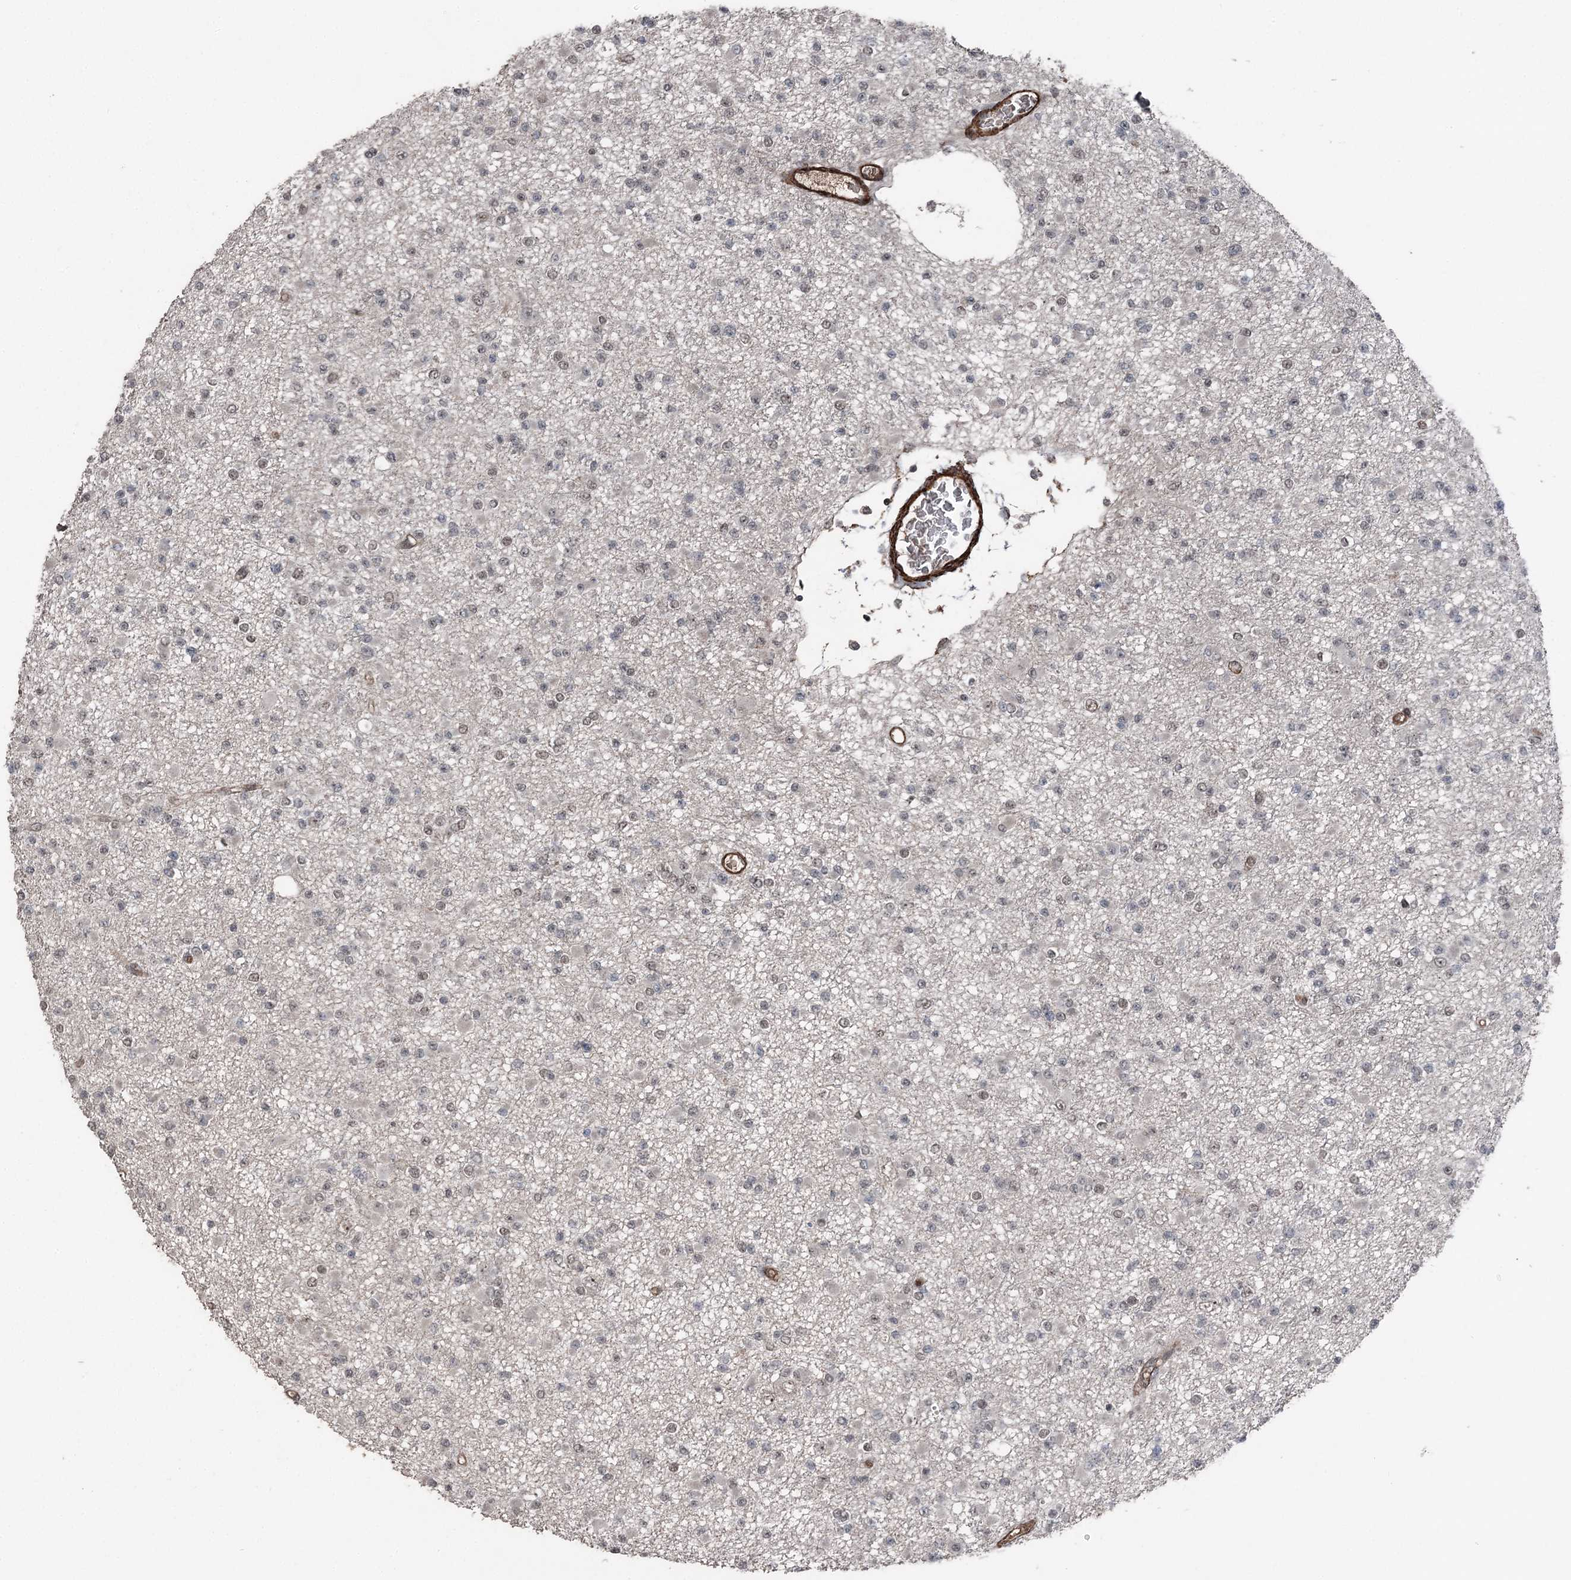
{"staining": {"intensity": "weak", "quantity": "<25%", "location": "nuclear"}, "tissue": "glioma", "cell_type": "Tumor cells", "image_type": "cancer", "snomed": [{"axis": "morphology", "description": "Glioma, malignant, Low grade"}, {"axis": "topography", "description": "Brain"}], "caption": "A histopathology image of human glioma is negative for staining in tumor cells.", "gene": "CCDC82", "patient": {"sex": "female", "age": 22}}